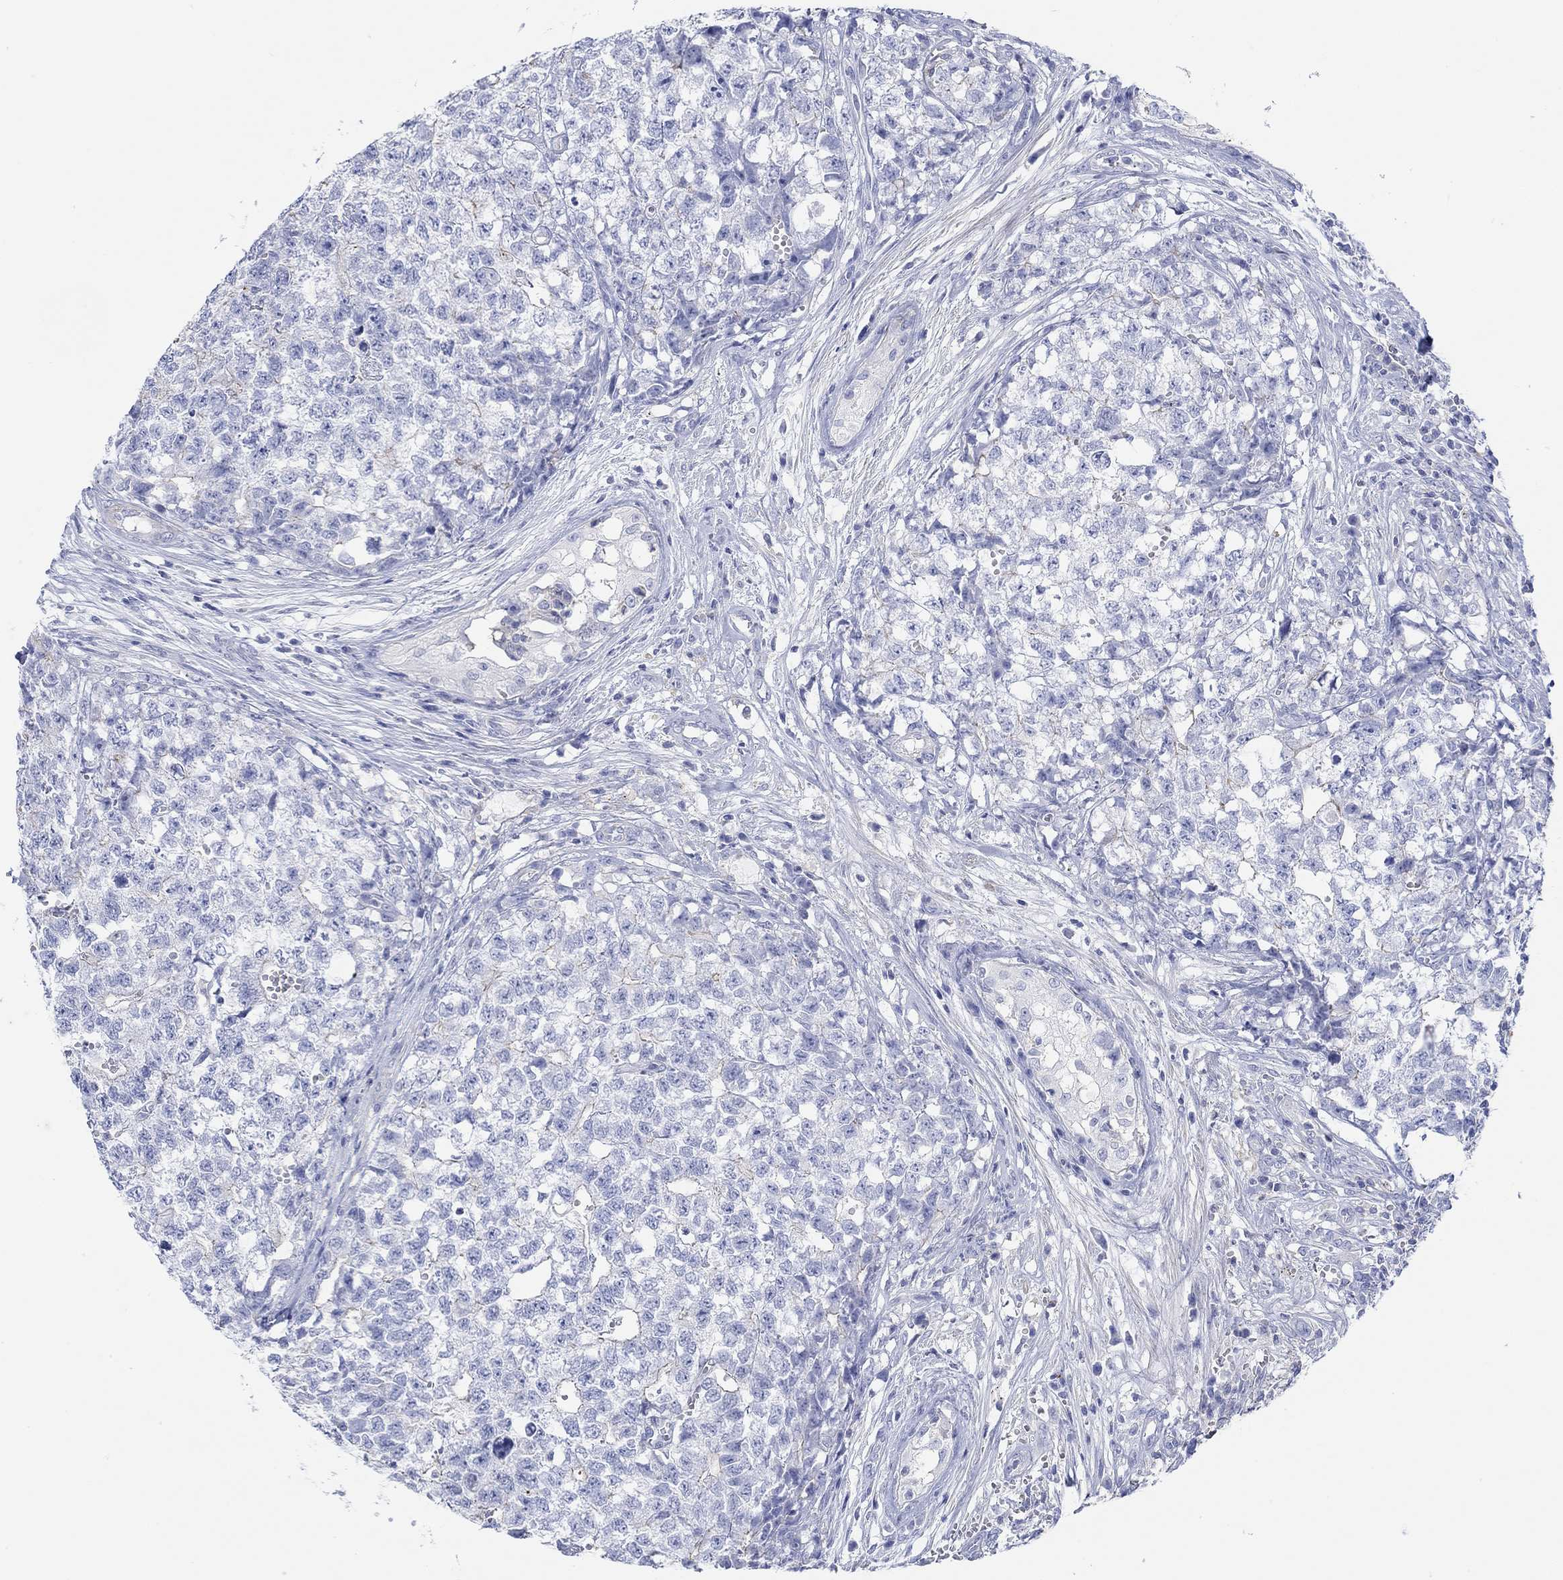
{"staining": {"intensity": "negative", "quantity": "none", "location": "none"}, "tissue": "testis cancer", "cell_type": "Tumor cells", "image_type": "cancer", "snomed": [{"axis": "morphology", "description": "Seminoma, NOS"}, {"axis": "morphology", "description": "Carcinoma, Embryonal, NOS"}, {"axis": "topography", "description": "Testis"}], "caption": "Tumor cells show no significant expression in testis cancer. (DAB immunohistochemistry (IHC) with hematoxylin counter stain).", "gene": "PPIL6", "patient": {"sex": "male", "age": 22}}